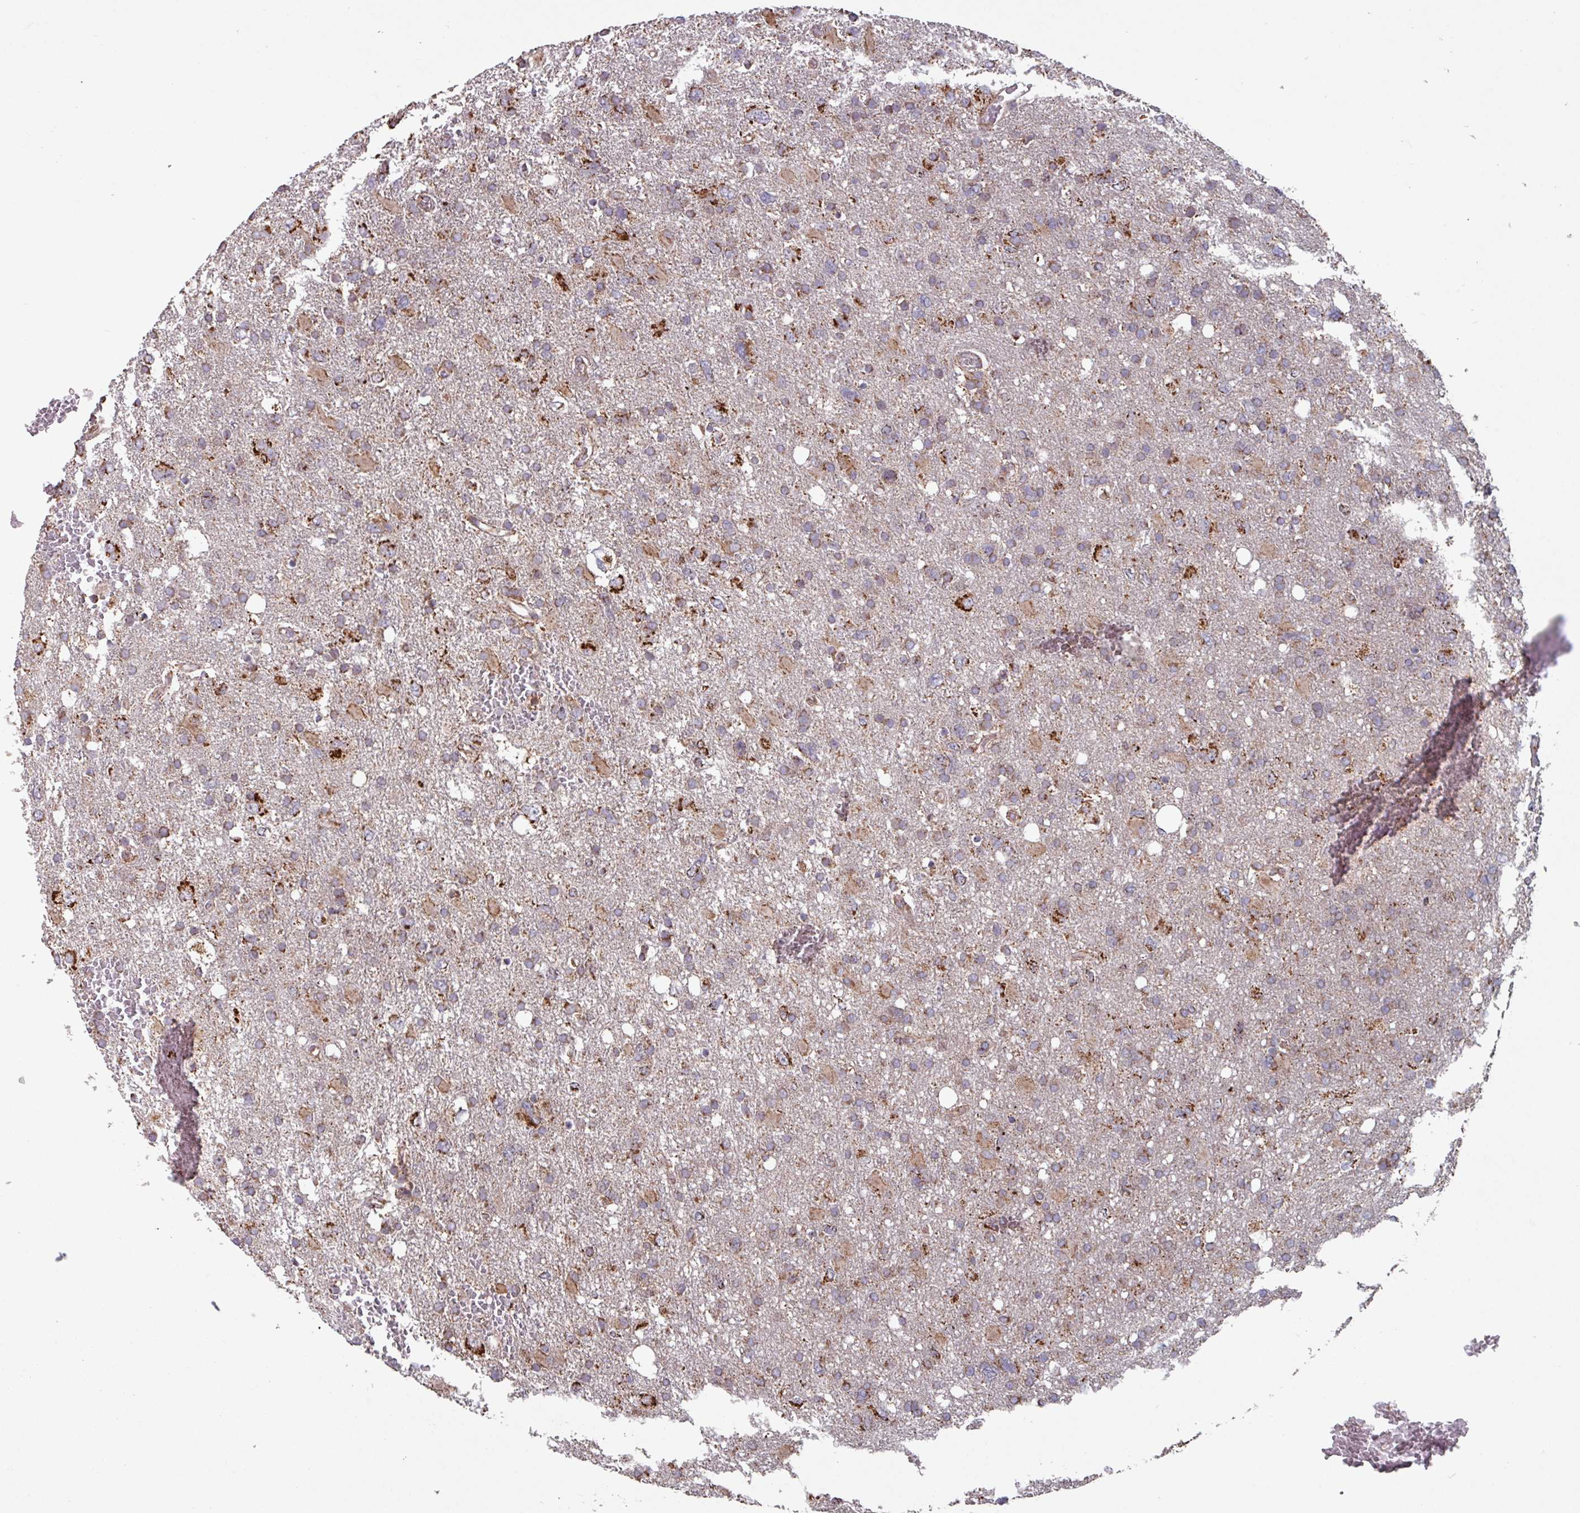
{"staining": {"intensity": "moderate", "quantity": "25%-75%", "location": "cytoplasmic/membranous"}, "tissue": "glioma", "cell_type": "Tumor cells", "image_type": "cancer", "snomed": [{"axis": "morphology", "description": "Glioma, malignant, High grade"}, {"axis": "topography", "description": "Brain"}], "caption": "Glioma stained with a protein marker displays moderate staining in tumor cells.", "gene": "COX7C", "patient": {"sex": "male", "age": 61}}